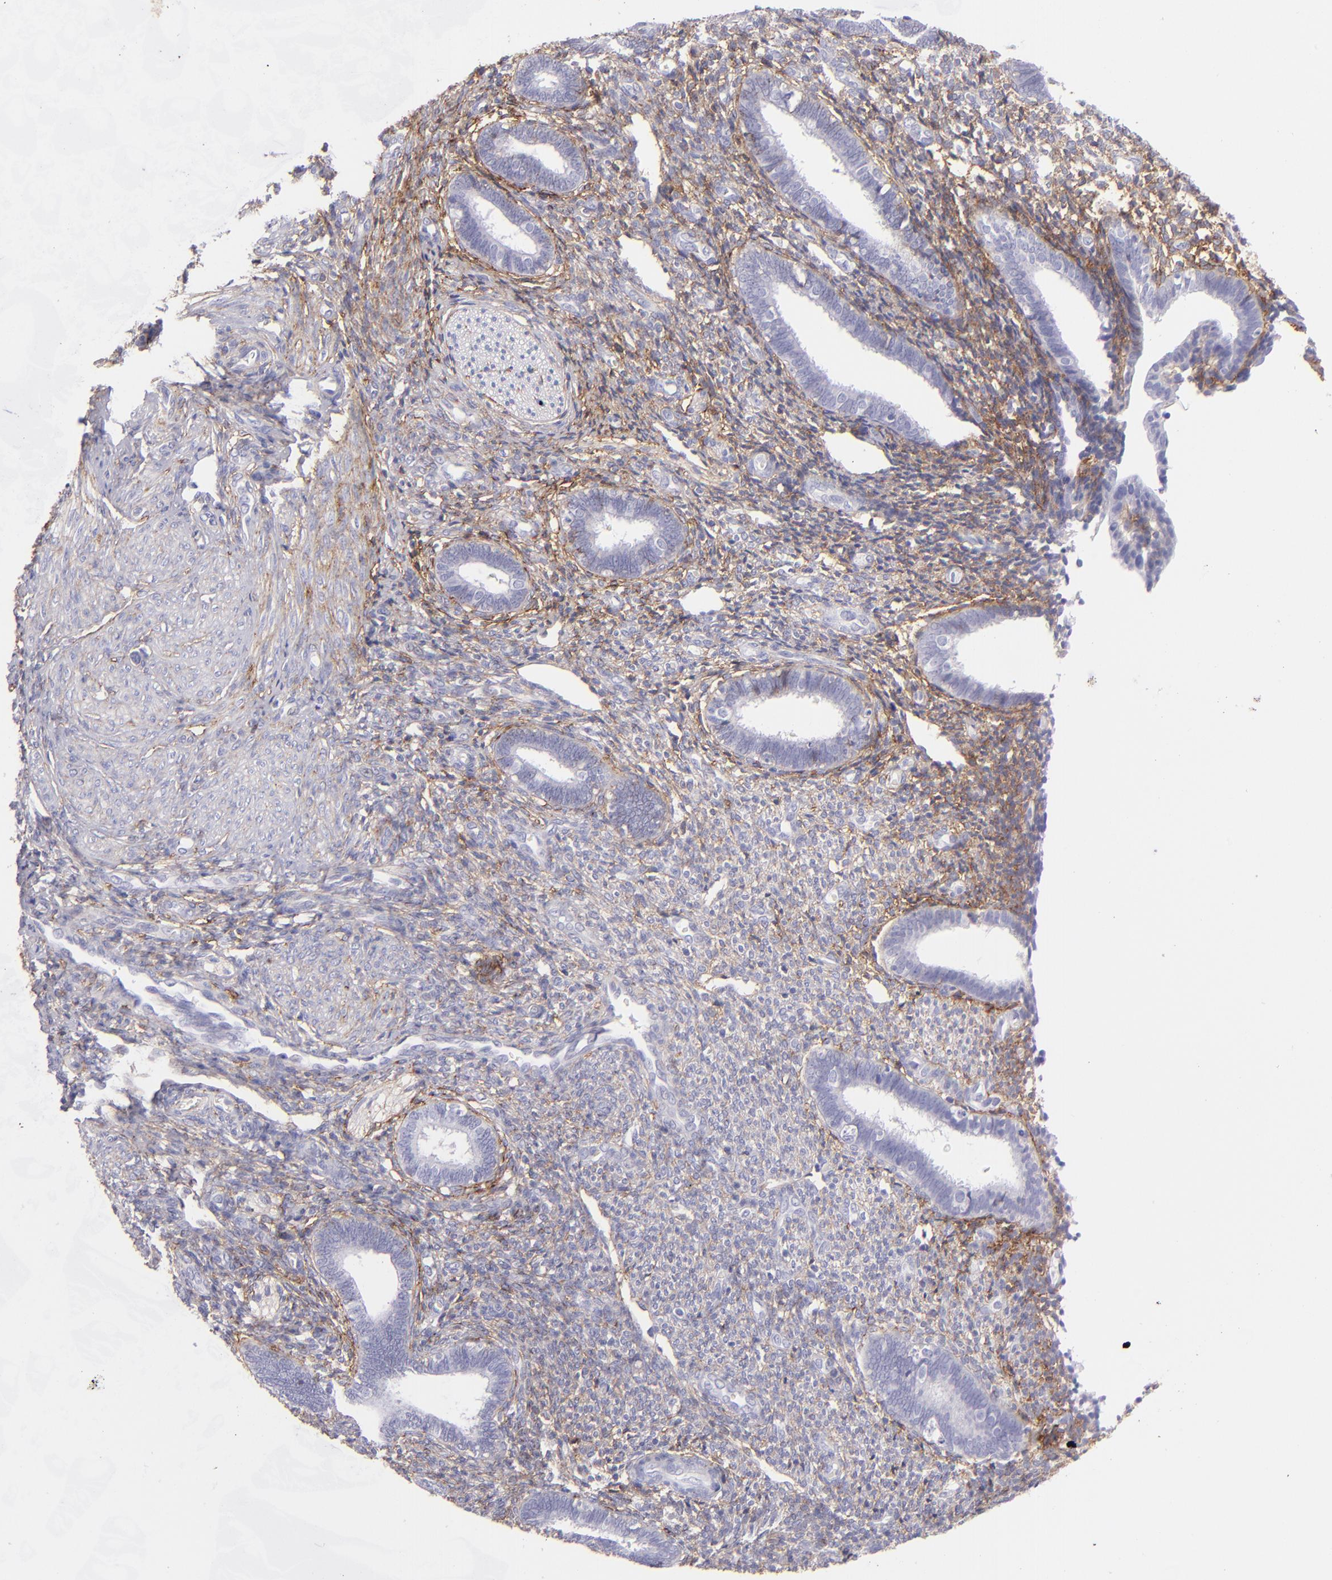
{"staining": {"intensity": "moderate", "quantity": "25%-75%", "location": "cytoplasmic/membranous"}, "tissue": "endometrium", "cell_type": "Cells in endometrial stroma", "image_type": "normal", "snomed": [{"axis": "morphology", "description": "Normal tissue, NOS"}, {"axis": "topography", "description": "Endometrium"}], "caption": "The photomicrograph exhibits a brown stain indicating the presence of a protein in the cytoplasmic/membranous of cells in endometrial stroma in endometrium.", "gene": "CD81", "patient": {"sex": "female", "age": 27}}